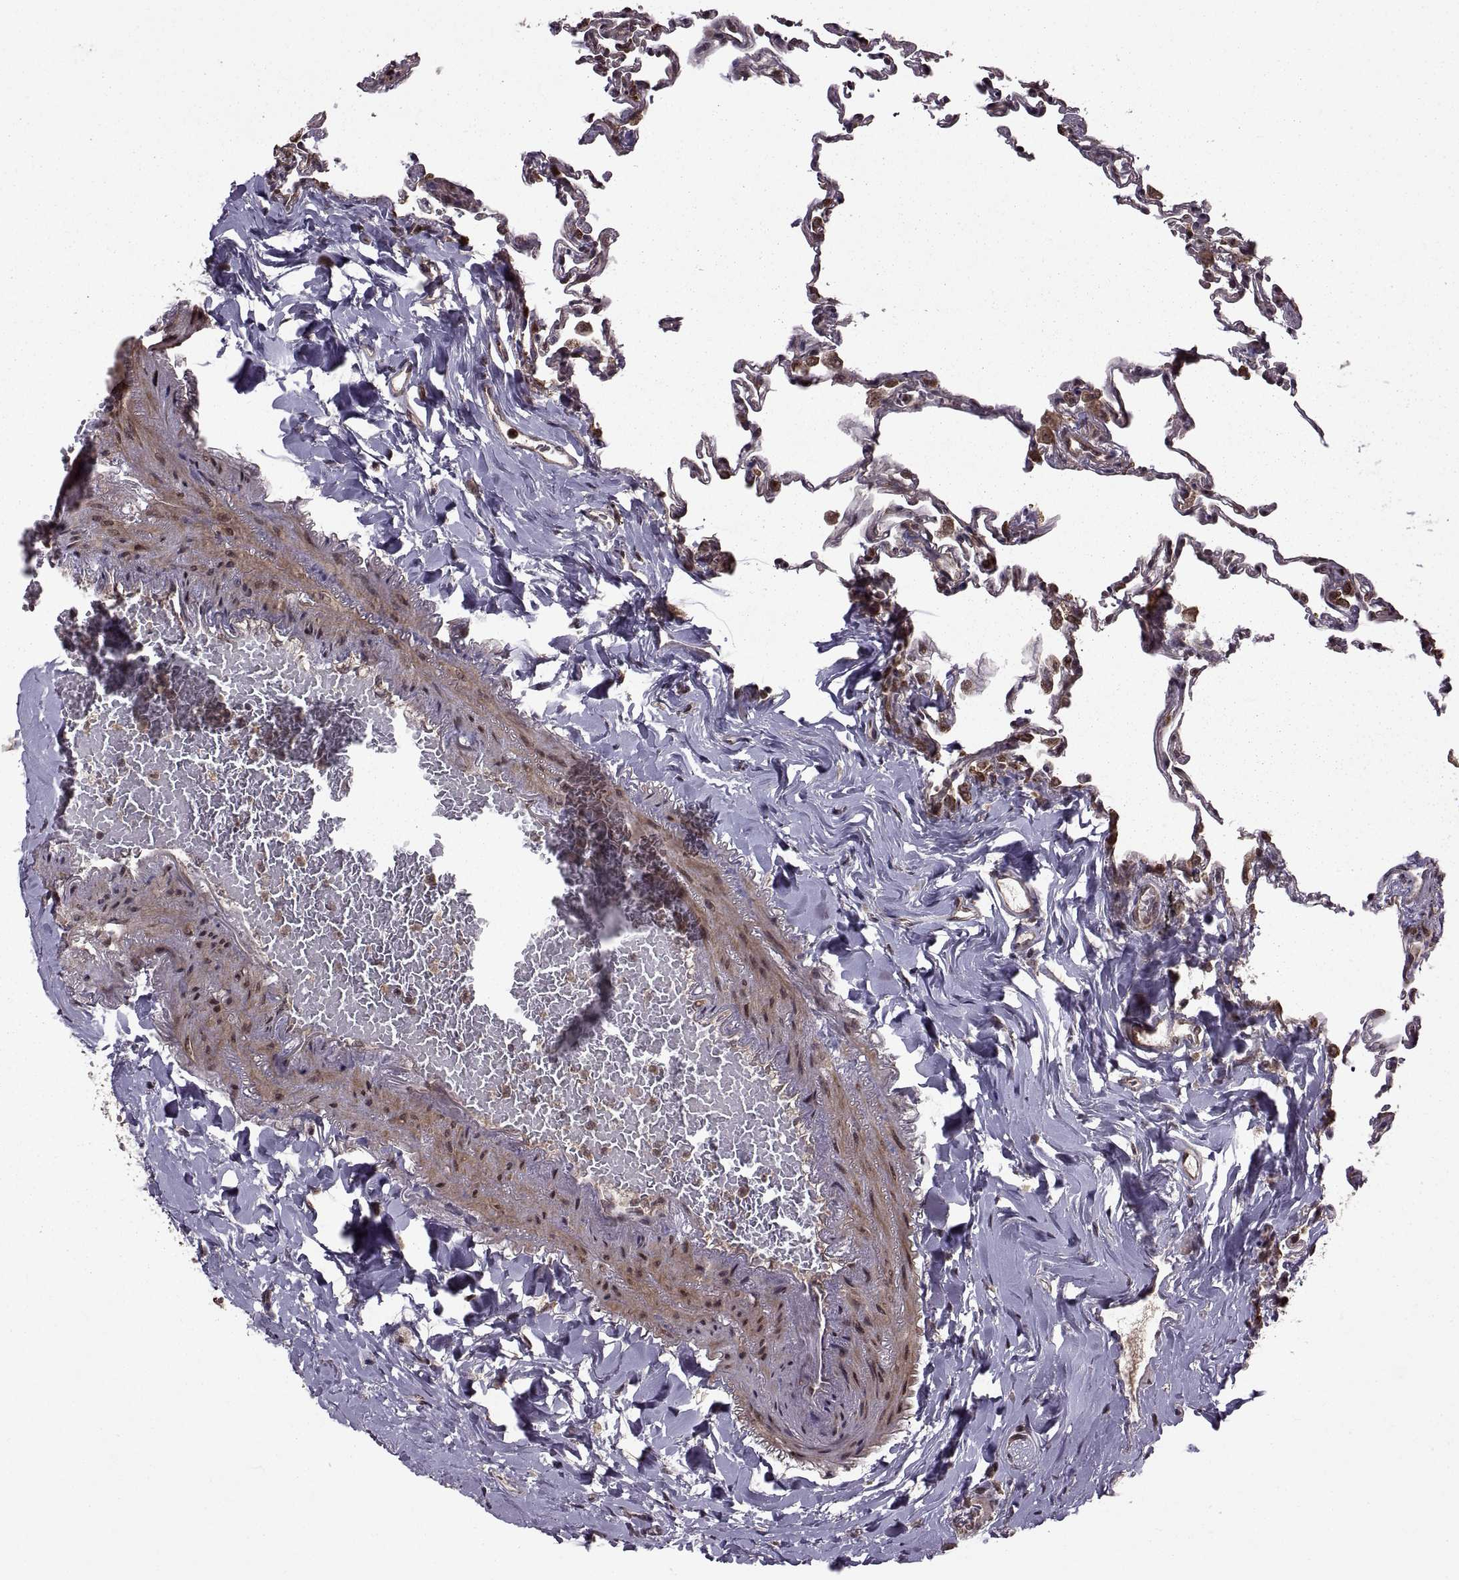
{"staining": {"intensity": "negative", "quantity": "none", "location": "none"}, "tissue": "lung", "cell_type": "Alveolar cells", "image_type": "normal", "snomed": [{"axis": "morphology", "description": "Normal tissue, NOS"}, {"axis": "topography", "description": "Lung"}], "caption": "Benign lung was stained to show a protein in brown. There is no significant staining in alveolar cells. (Immunohistochemistry (ihc), brightfield microscopy, high magnification).", "gene": "PTOV1", "patient": {"sex": "female", "age": 57}}